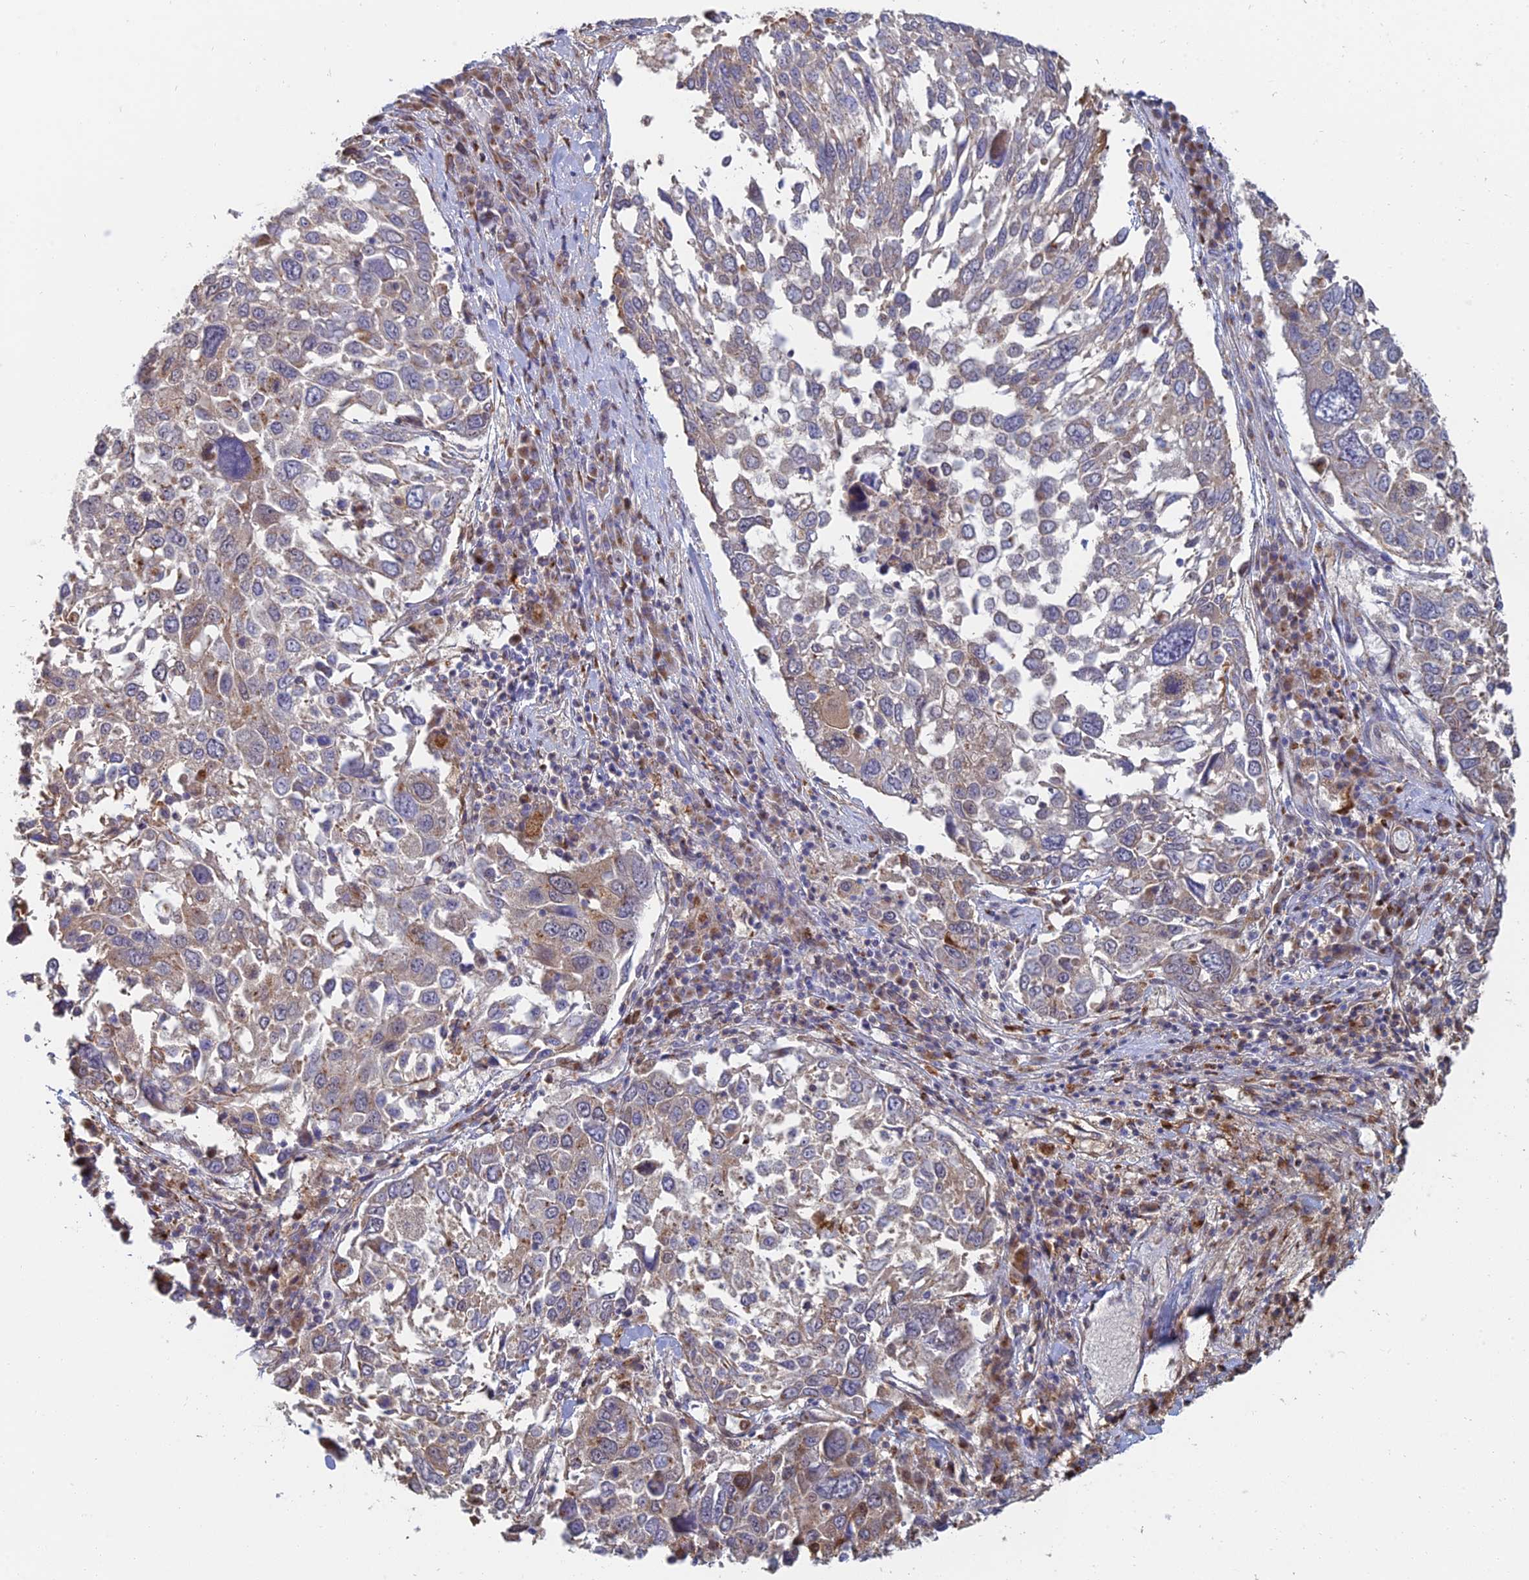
{"staining": {"intensity": "weak", "quantity": "25%-75%", "location": "cytoplasmic/membranous"}, "tissue": "lung cancer", "cell_type": "Tumor cells", "image_type": "cancer", "snomed": [{"axis": "morphology", "description": "Squamous cell carcinoma, NOS"}, {"axis": "topography", "description": "Lung"}], "caption": "DAB immunohistochemical staining of lung cancer shows weak cytoplasmic/membranous protein positivity in about 25%-75% of tumor cells. The staining is performed using DAB brown chromogen to label protein expression. The nuclei are counter-stained blue using hematoxylin.", "gene": "HS2ST1", "patient": {"sex": "male", "age": 65}}